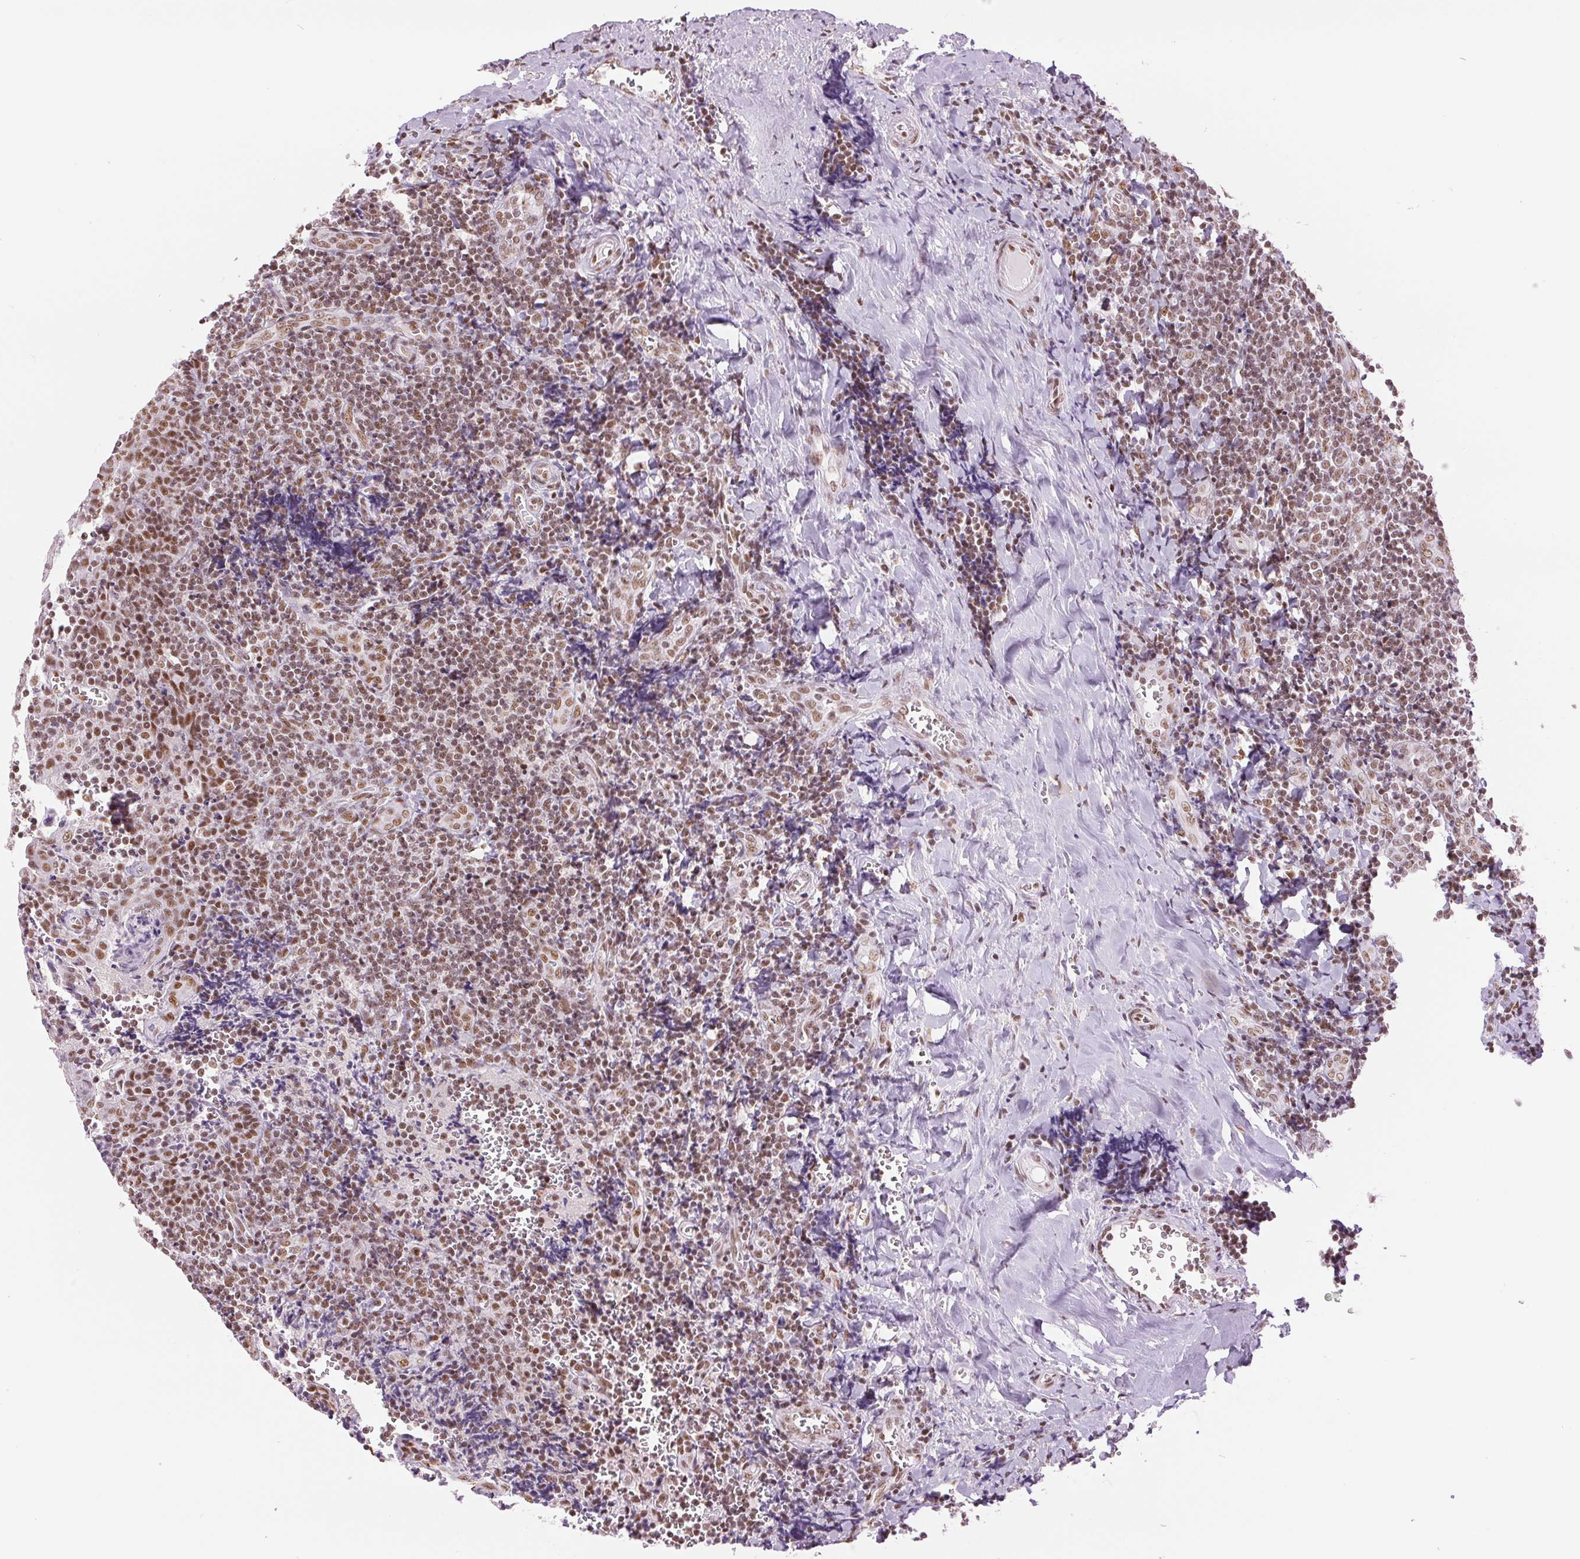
{"staining": {"intensity": "moderate", "quantity": ">75%", "location": "nuclear"}, "tissue": "tonsil", "cell_type": "Germinal center cells", "image_type": "normal", "snomed": [{"axis": "morphology", "description": "Normal tissue, NOS"}, {"axis": "morphology", "description": "Inflammation, NOS"}, {"axis": "topography", "description": "Tonsil"}], "caption": "Immunohistochemistry micrograph of normal tonsil stained for a protein (brown), which exhibits medium levels of moderate nuclear staining in approximately >75% of germinal center cells.", "gene": "ZFR2", "patient": {"sex": "female", "age": 31}}